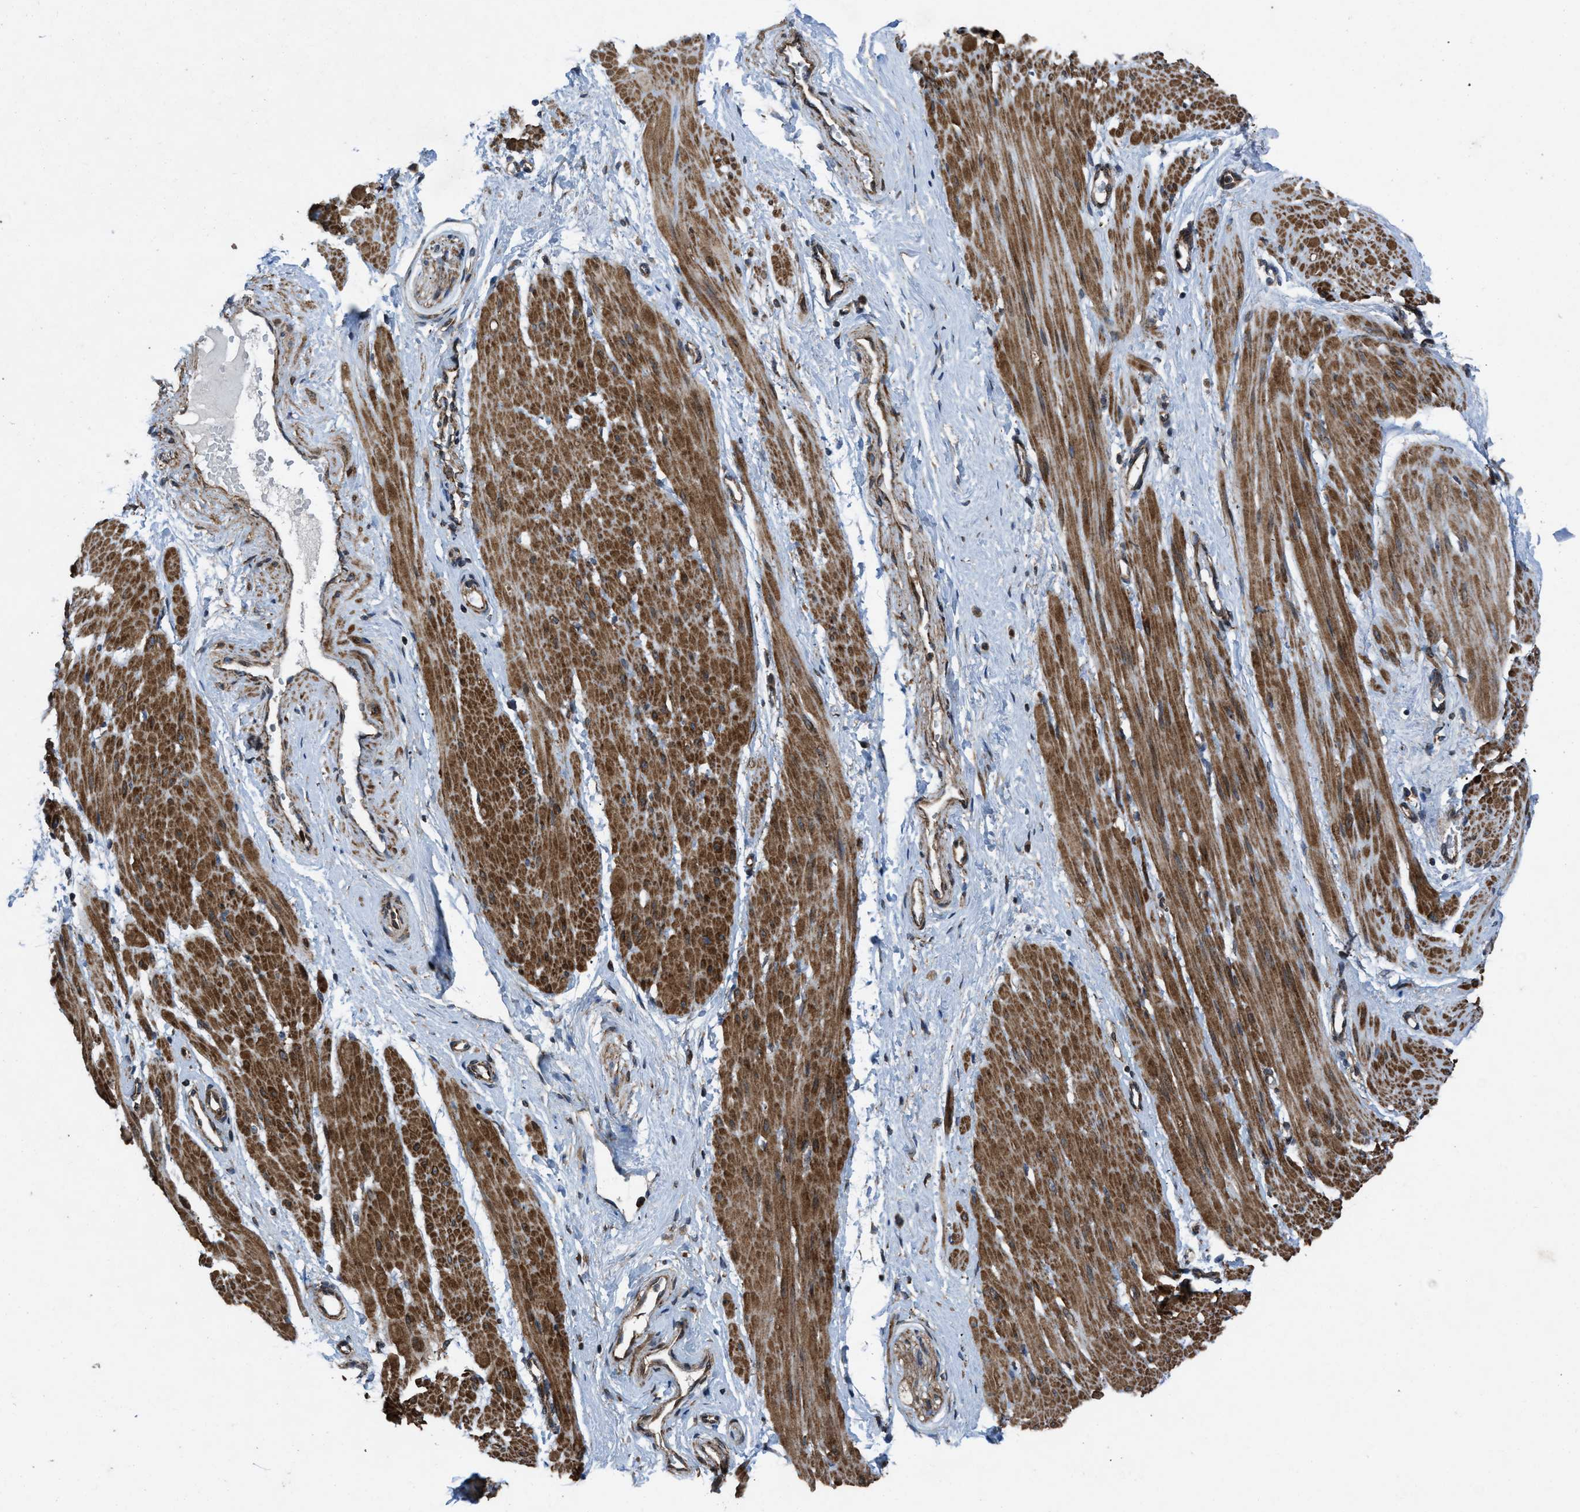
{"staining": {"intensity": "weak", "quantity": "25%-75%", "location": "cytoplasmic/membranous"}, "tissue": "adipose tissue", "cell_type": "Adipocytes", "image_type": "normal", "snomed": [{"axis": "morphology", "description": "Normal tissue, NOS"}, {"axis": "topography", "description": "Soft tissue"}, {"axis": "topography", "description": "Vascular tissue"}], "caption": "Protein expression analysis of unremarkable adipose tissue reveals weak cytoplasmic/membranous expression in approximately 25%-75% of adipocytes.", "gene": "PER3", "patient": {"sex": "female", "age": 35}}